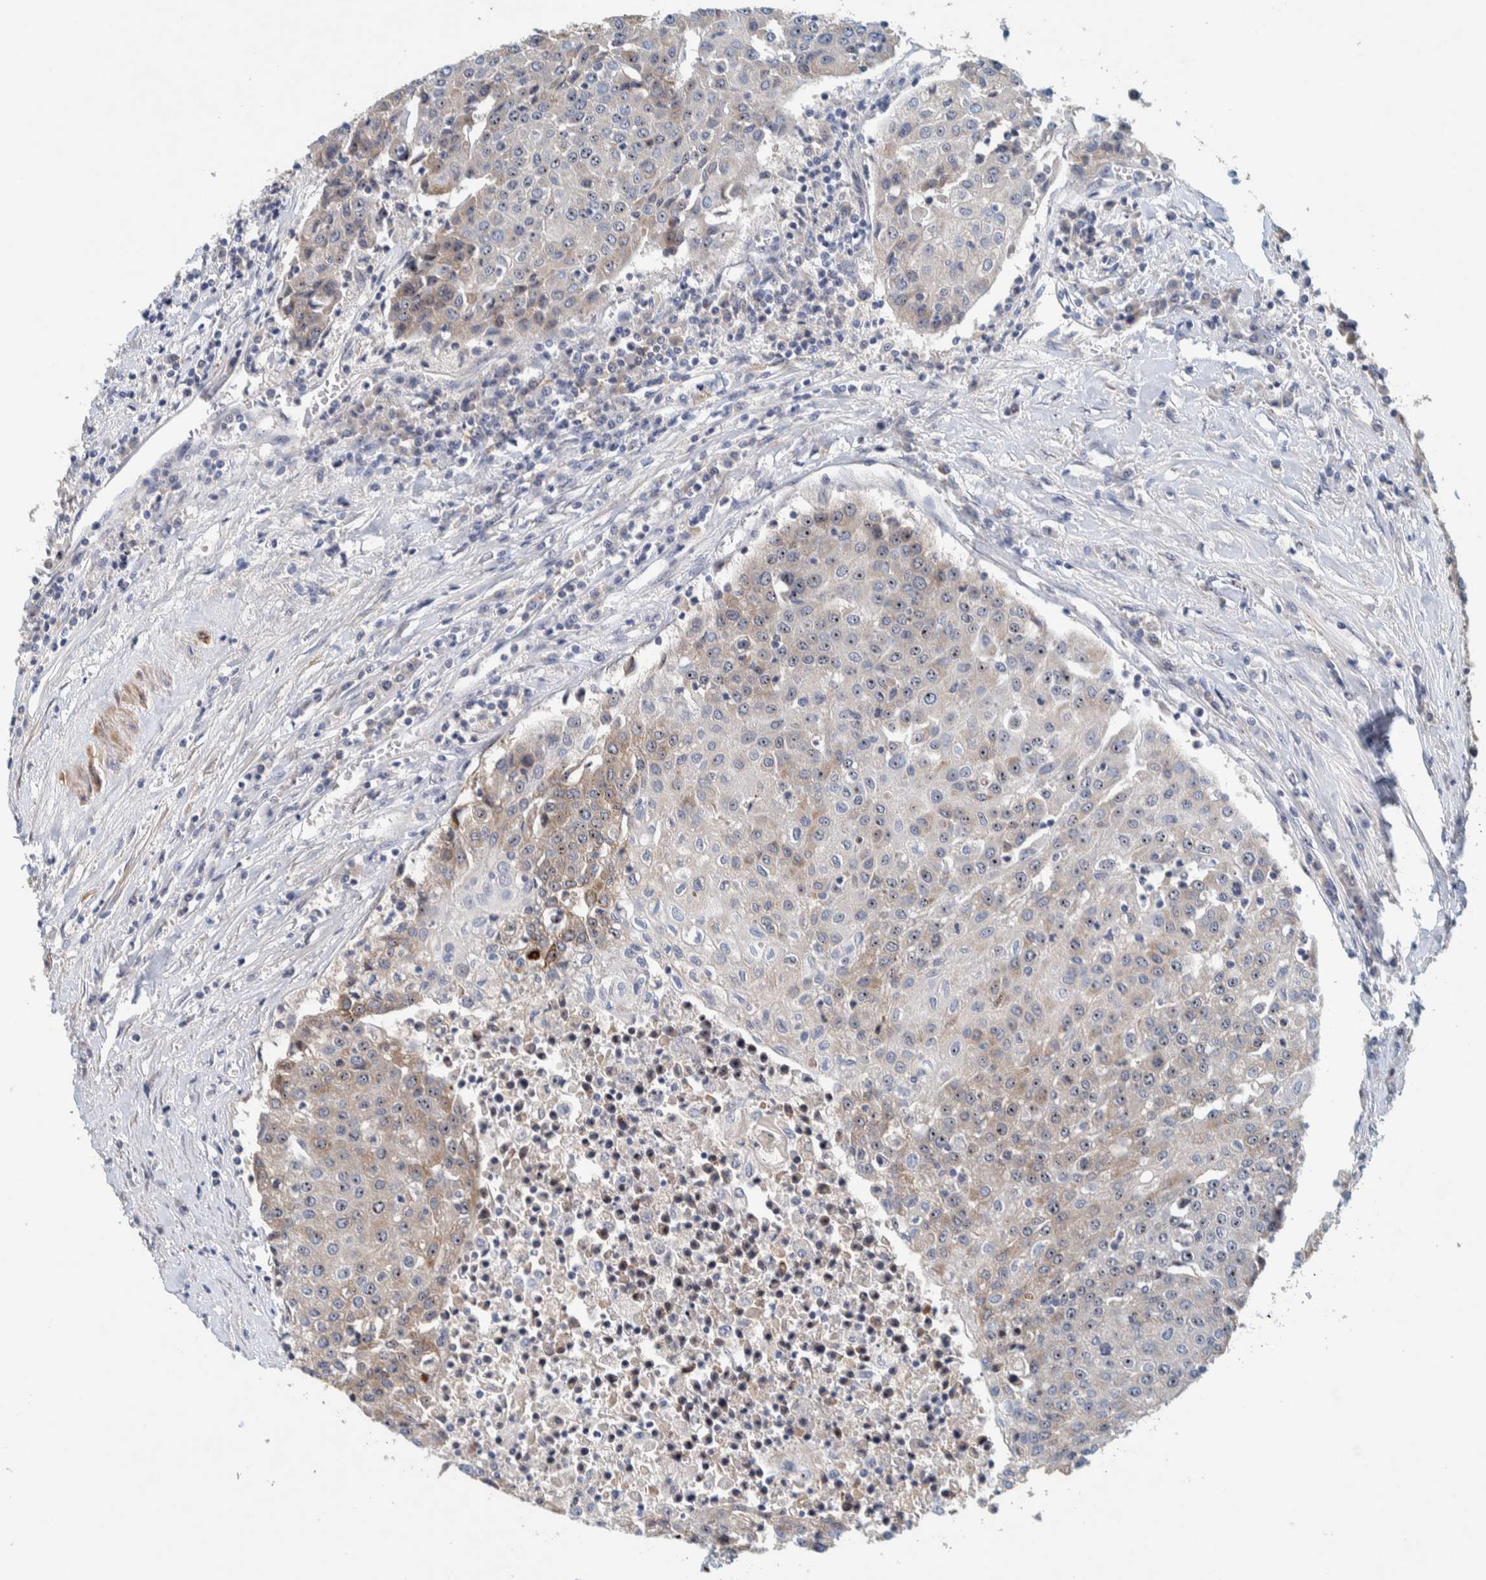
{"staining": {"intensity": "moderate", "quantity": ">75%", "location": "cytoplasmic/membranous,nuclear"}, "tissue": "urothelial cancer", "cell_type": "Tumor cells", "image_type": "cancer", "snomed": [{"axis": "morphology", "description": "Urothelial carcinoma, High grade"}, {"axis": "topography", "description": "Urinary bladder"}], "caption": "Immunohistochemistry (IHC) of human high-grade urothelial carcinoma displays medium levels of moderate cytoplasmic/membranous and nuclear expression in about >75% of tumor cells.", "gene": "NOL11", "patient": {"sex": "female", "age": 85}}